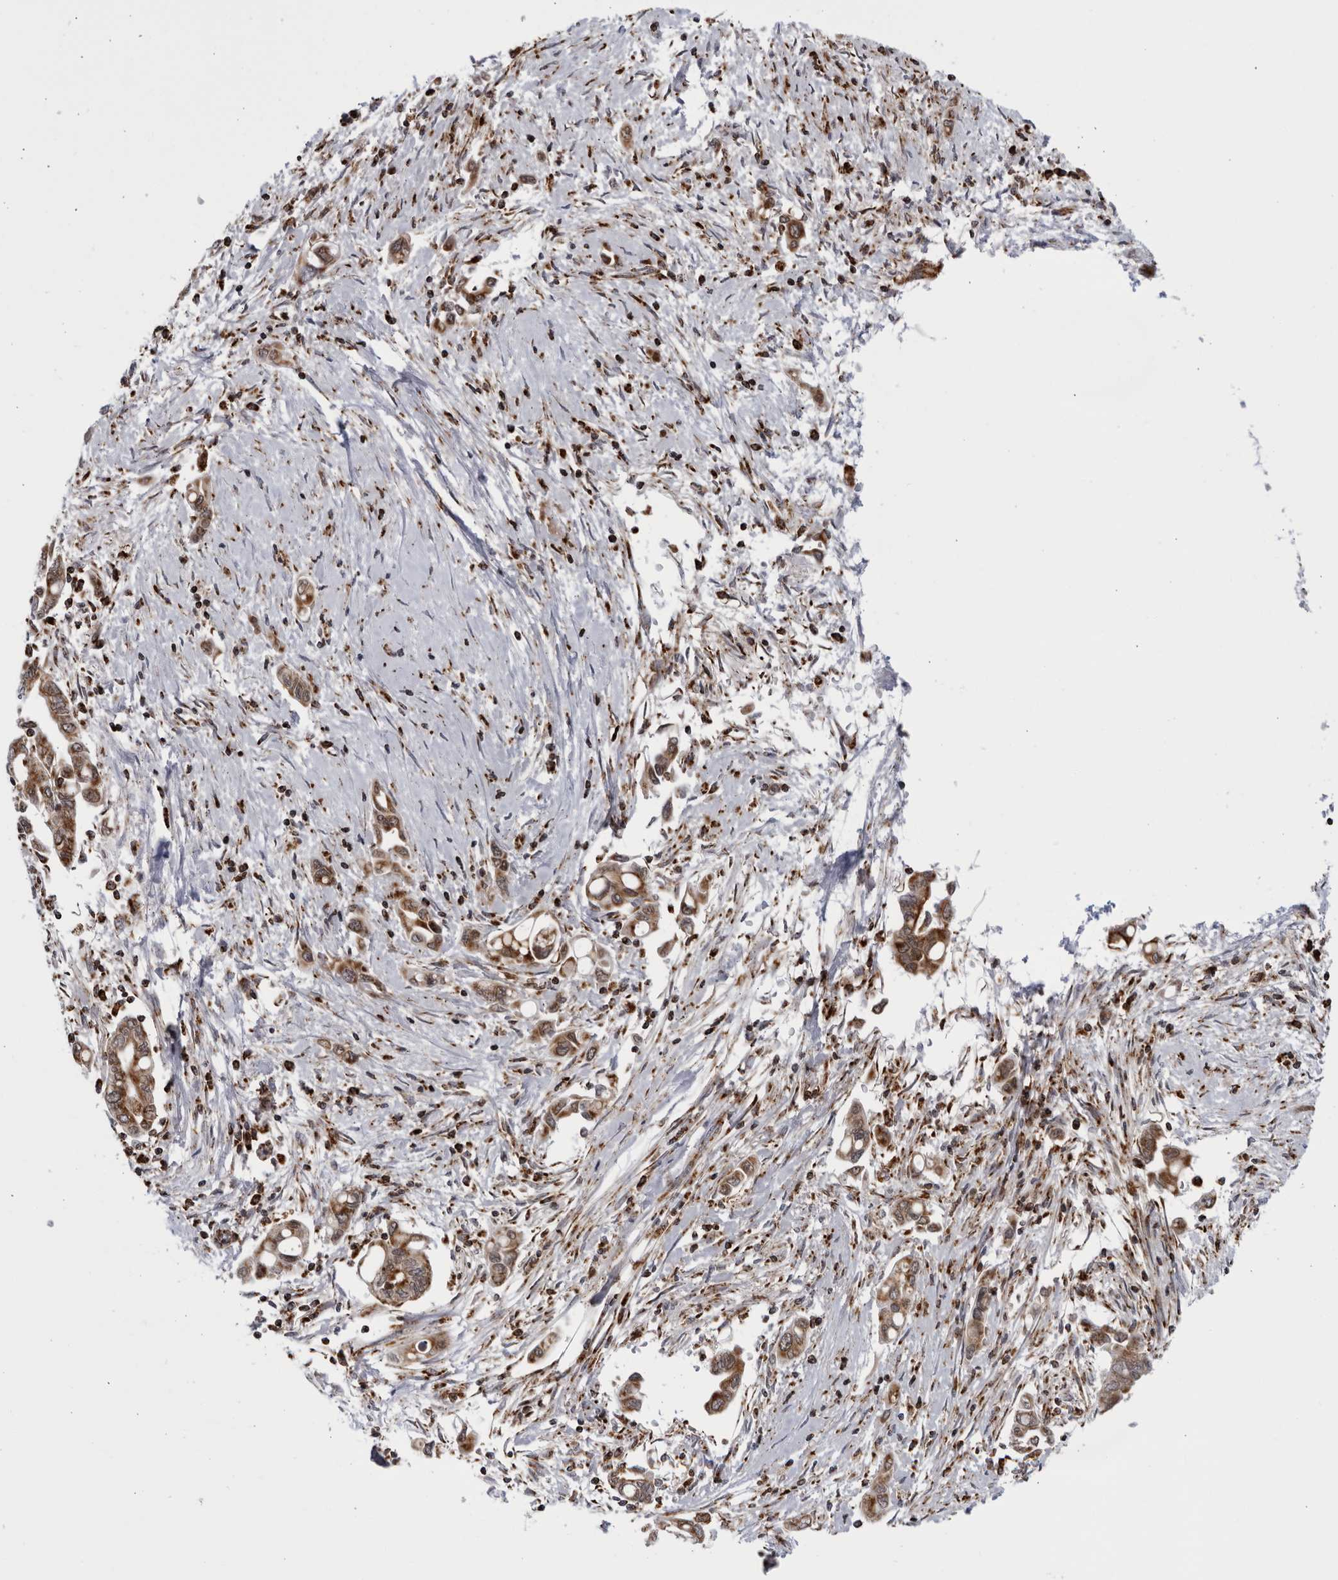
{"staining": {"intensity": "strong", "quantity": ">75%", "location": "cytoplasmic/membranous"}, "tissue": "pancreatic cancer", "cell_type": "Tumor cells", "image_type": "cancer", "snomed": [{"axis": "morphology", "description": "Adenocarcinoma, NOS"}, {"axis": "topography", "description": "Pancreas"}], "caption": "IHC photomicrograph of neoplastic tissue: pancreatic adenocarcinoma stained using immunohistochemistry (IHC) reveals high levels of strong protein expression localized specifically in the cytoplasmic/membranous of tumor cells, appearing as a cytoplasmic/membranous brown color.", "gene": "RBM34", "patient": {"sex": "female", "age": 57}}